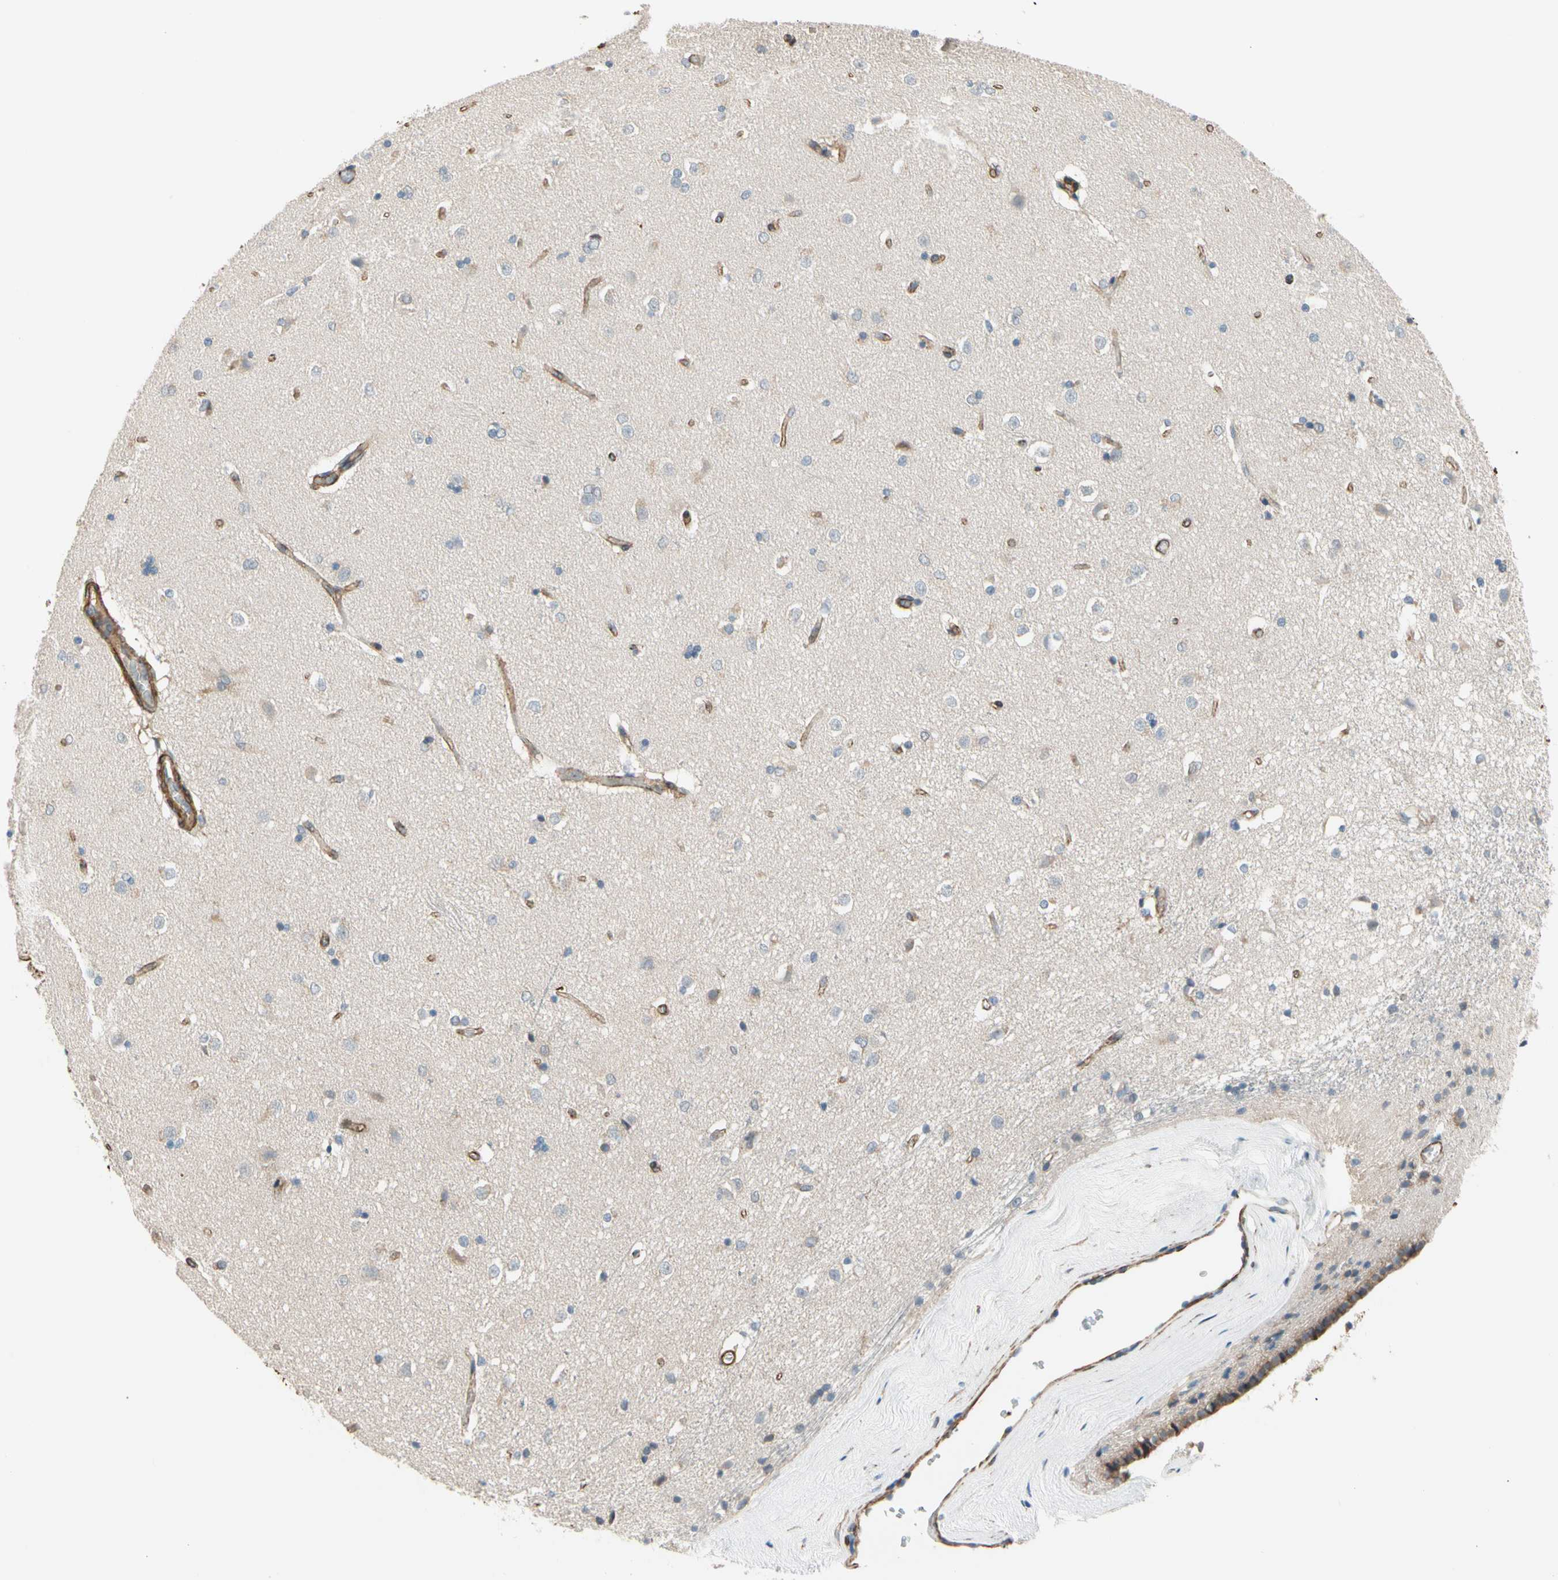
{"staining": {"intensity": "strong", "quantity": "<25%", "location": "cytoplasmic/membranous"}, "tissue": "caudate", "cell_type": "Glial cells", "image_type": "normal", "snomed": [{"axis": "morphology", "description": "Normal tissue, NOS"}, {"axis": "topography", "description": "Lateral ventricle wall"}], "caption": "Protein staining exhibits strong cytoplasmic/membranous staining in approximately <25% of glial cells in benign caudate.", "gene": "LIMK2", "patient": {"sex": "female", "age": 19}}